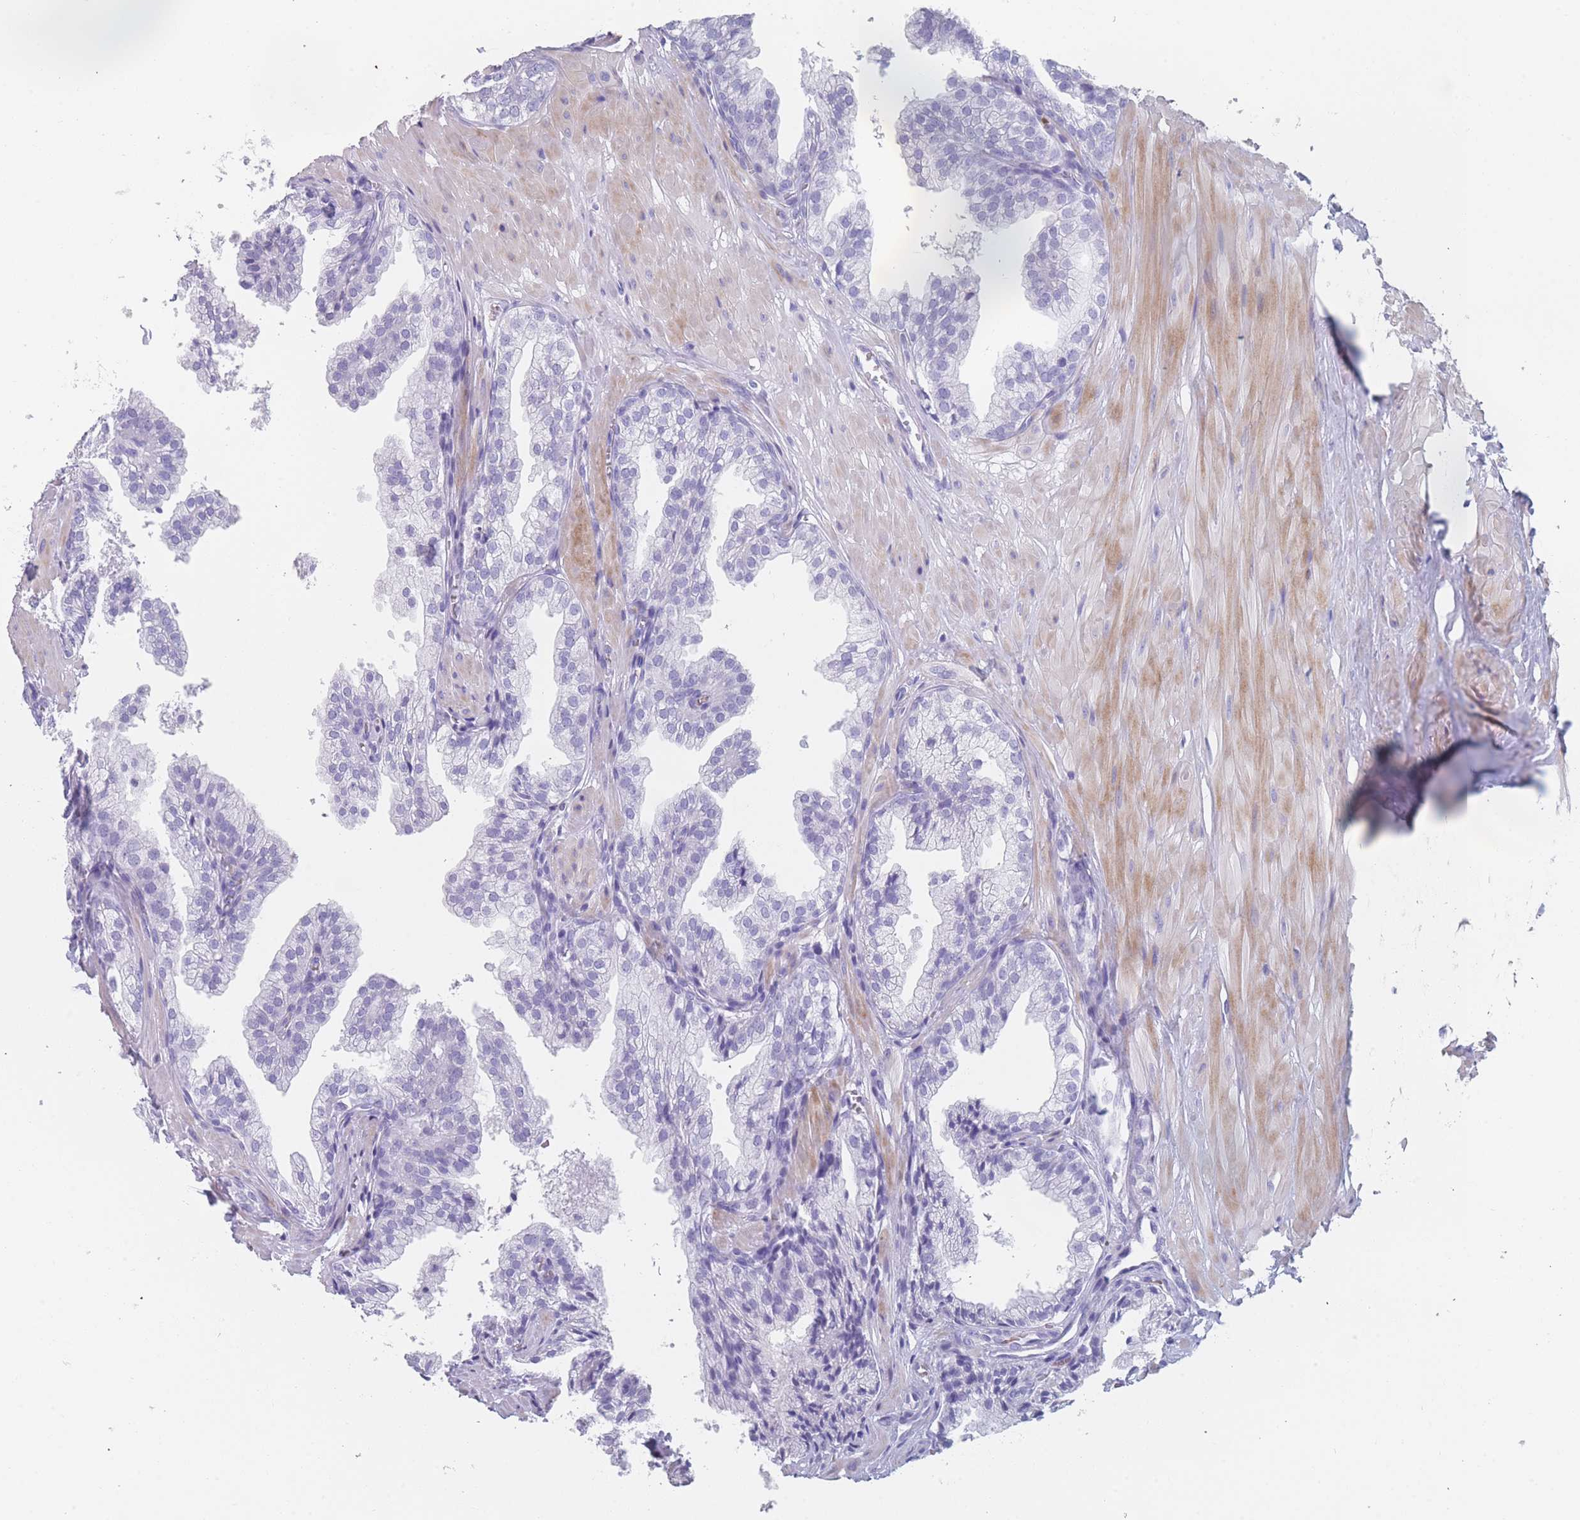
{"staining": {"intensity": "negative", "quantity": "none", "location": "none"}, "tissue": "prostate", "cell_type": "Glandular cells", "image_type": "normal", "snomed": [{"axis": "morphology", "description": "Normal tissue, NOS"}, {"axis": "topography", "description": "Prostate"}, {"axis": "topography", "description": "Peripheral nerve tissue"}], "caption": "DAB (3,3'-diaminobenzidine) immunohistochemical staining of unremarkable prostate shows no significant positivity in glandular cells.", "gene": "OR5D16", "patient": {"sex": "male", "age": 55}}